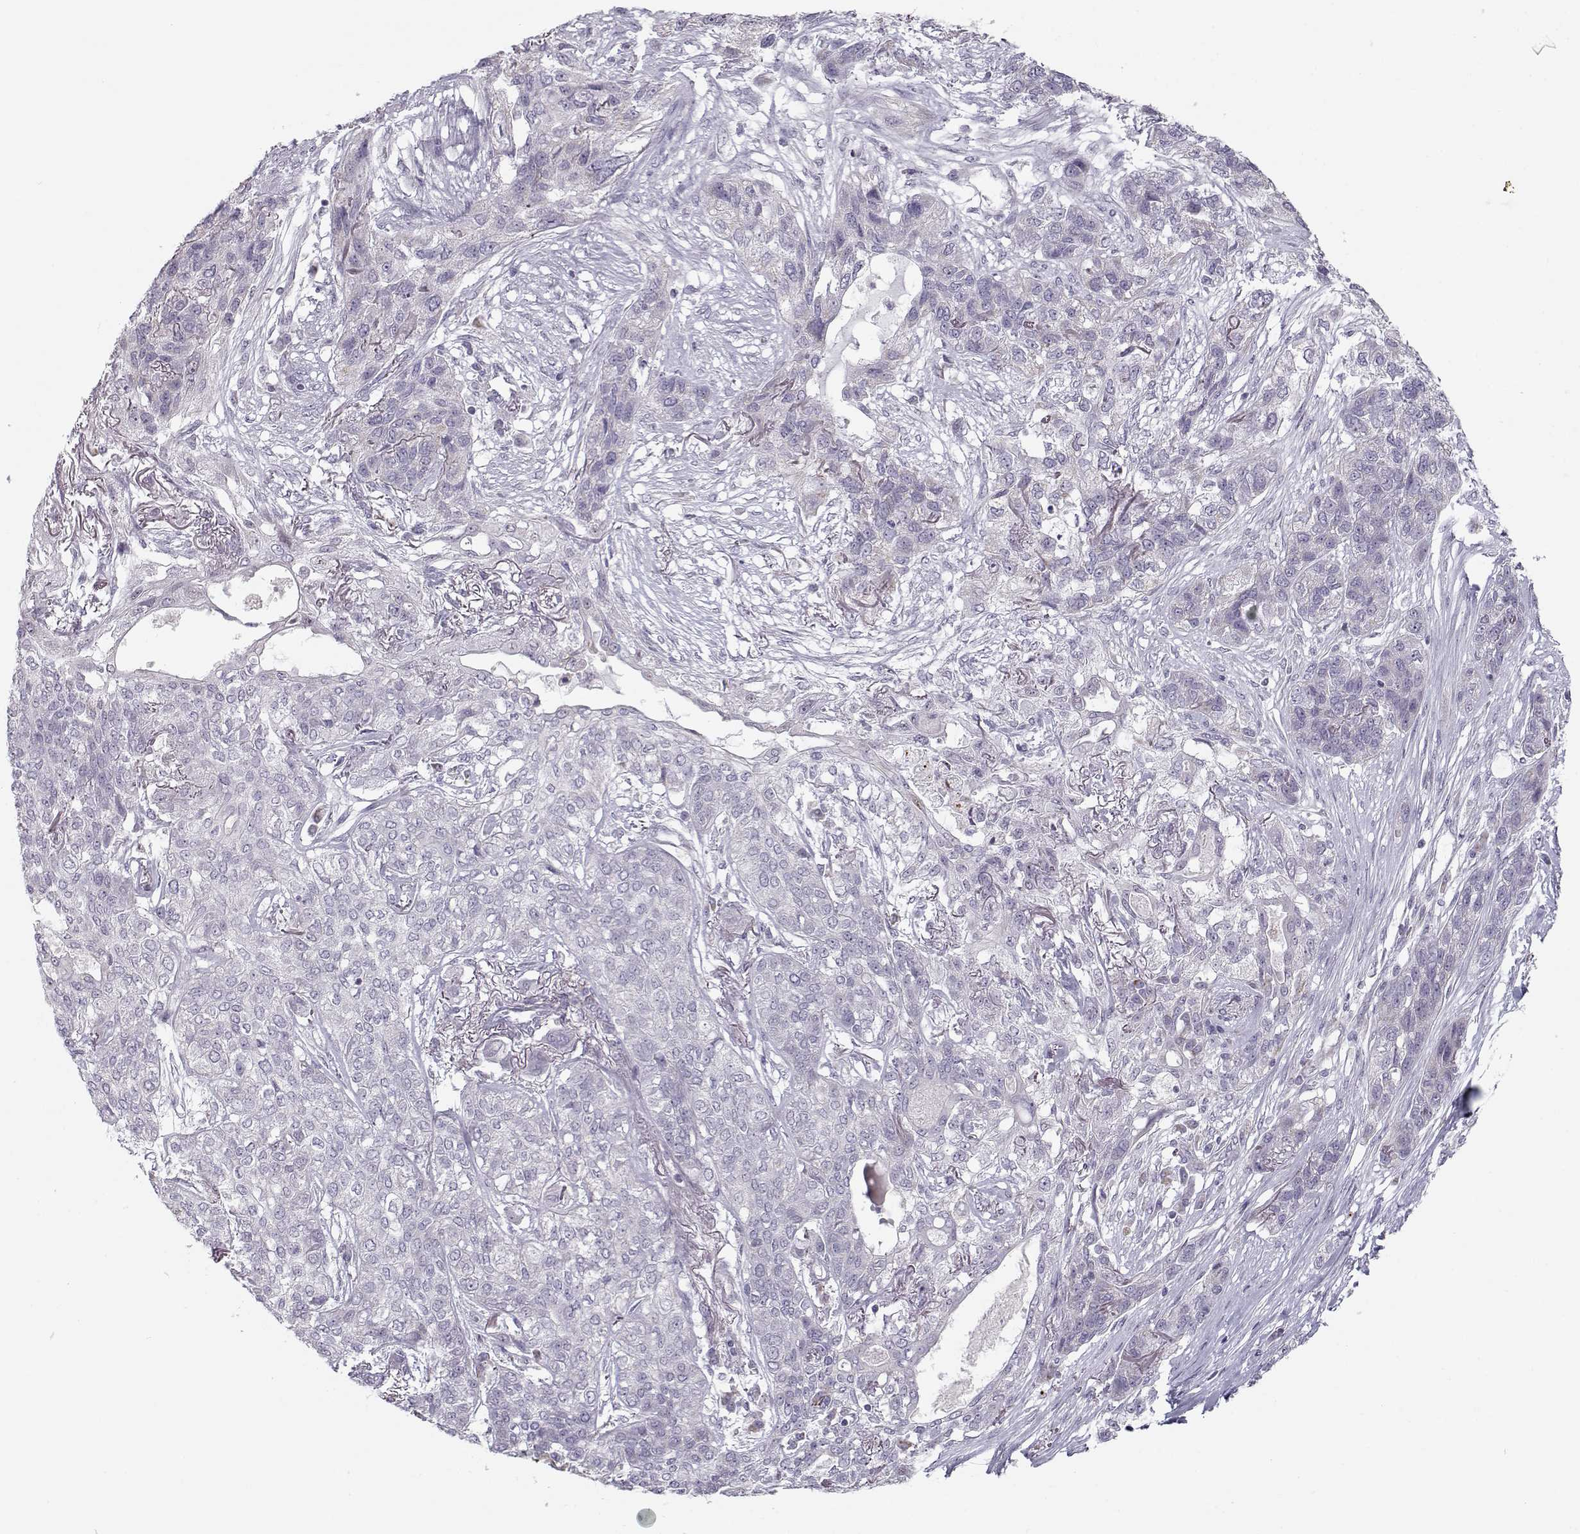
{"staining": {"intensity": "negative", "quantity": "none", "location": "none"}, "tissue": "lung cancer", "cell_type": "Tumor cells", "image_type": "cancer", "snomed": [{"axis": "morphology", "description": "Squamous cell carcinoma, NOS"}, {"axis": "topography", "description": "Lung"}], "caption": "Tumor cells are negative for brown protein staining in lung squamous cell carcinoma.", "gene": "KLF17", "patient": {"sex": "female", "age": 70}}